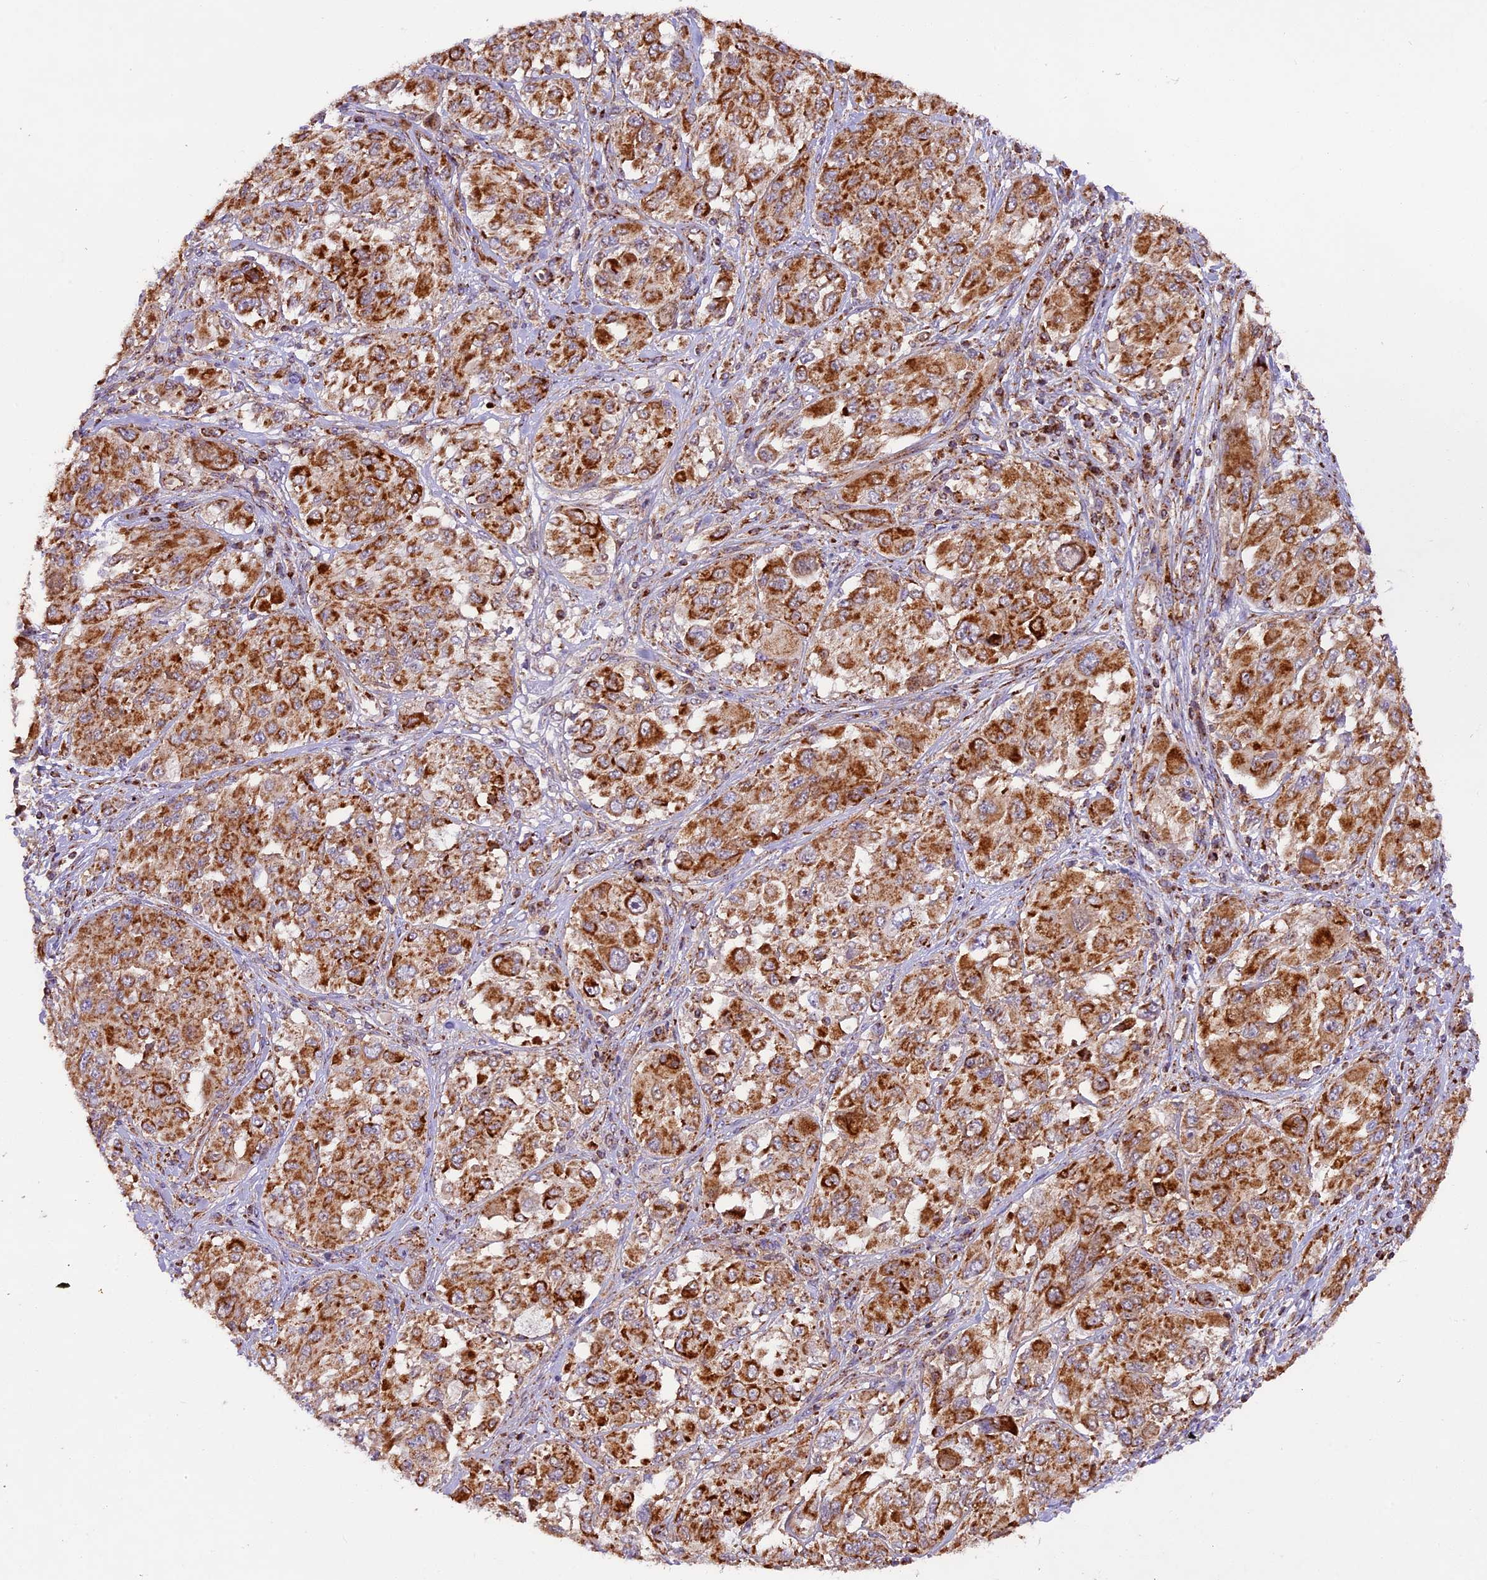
{"staining": {"intensity": "strong", "quantity": ">75%", "location": "cytoplasmic/membranous"}, "tissue": "melanoma", "cell_type": "Tumor cells", "image_type": "cancer", "snomed": [{"axis": "morphology", "description": "Malignant melanoma, NOS"}, {"axis": "topography", "description": "Skin"}], "caption": "Approximately >75% of tumor cells in malignant melanoma demonstrate strong cytoplasmic/membranous protein positivity as visualized by brown immunohistochemical staining.", "gene": "NDUFA8", "patient": {"sex": "female", "age": 91}}